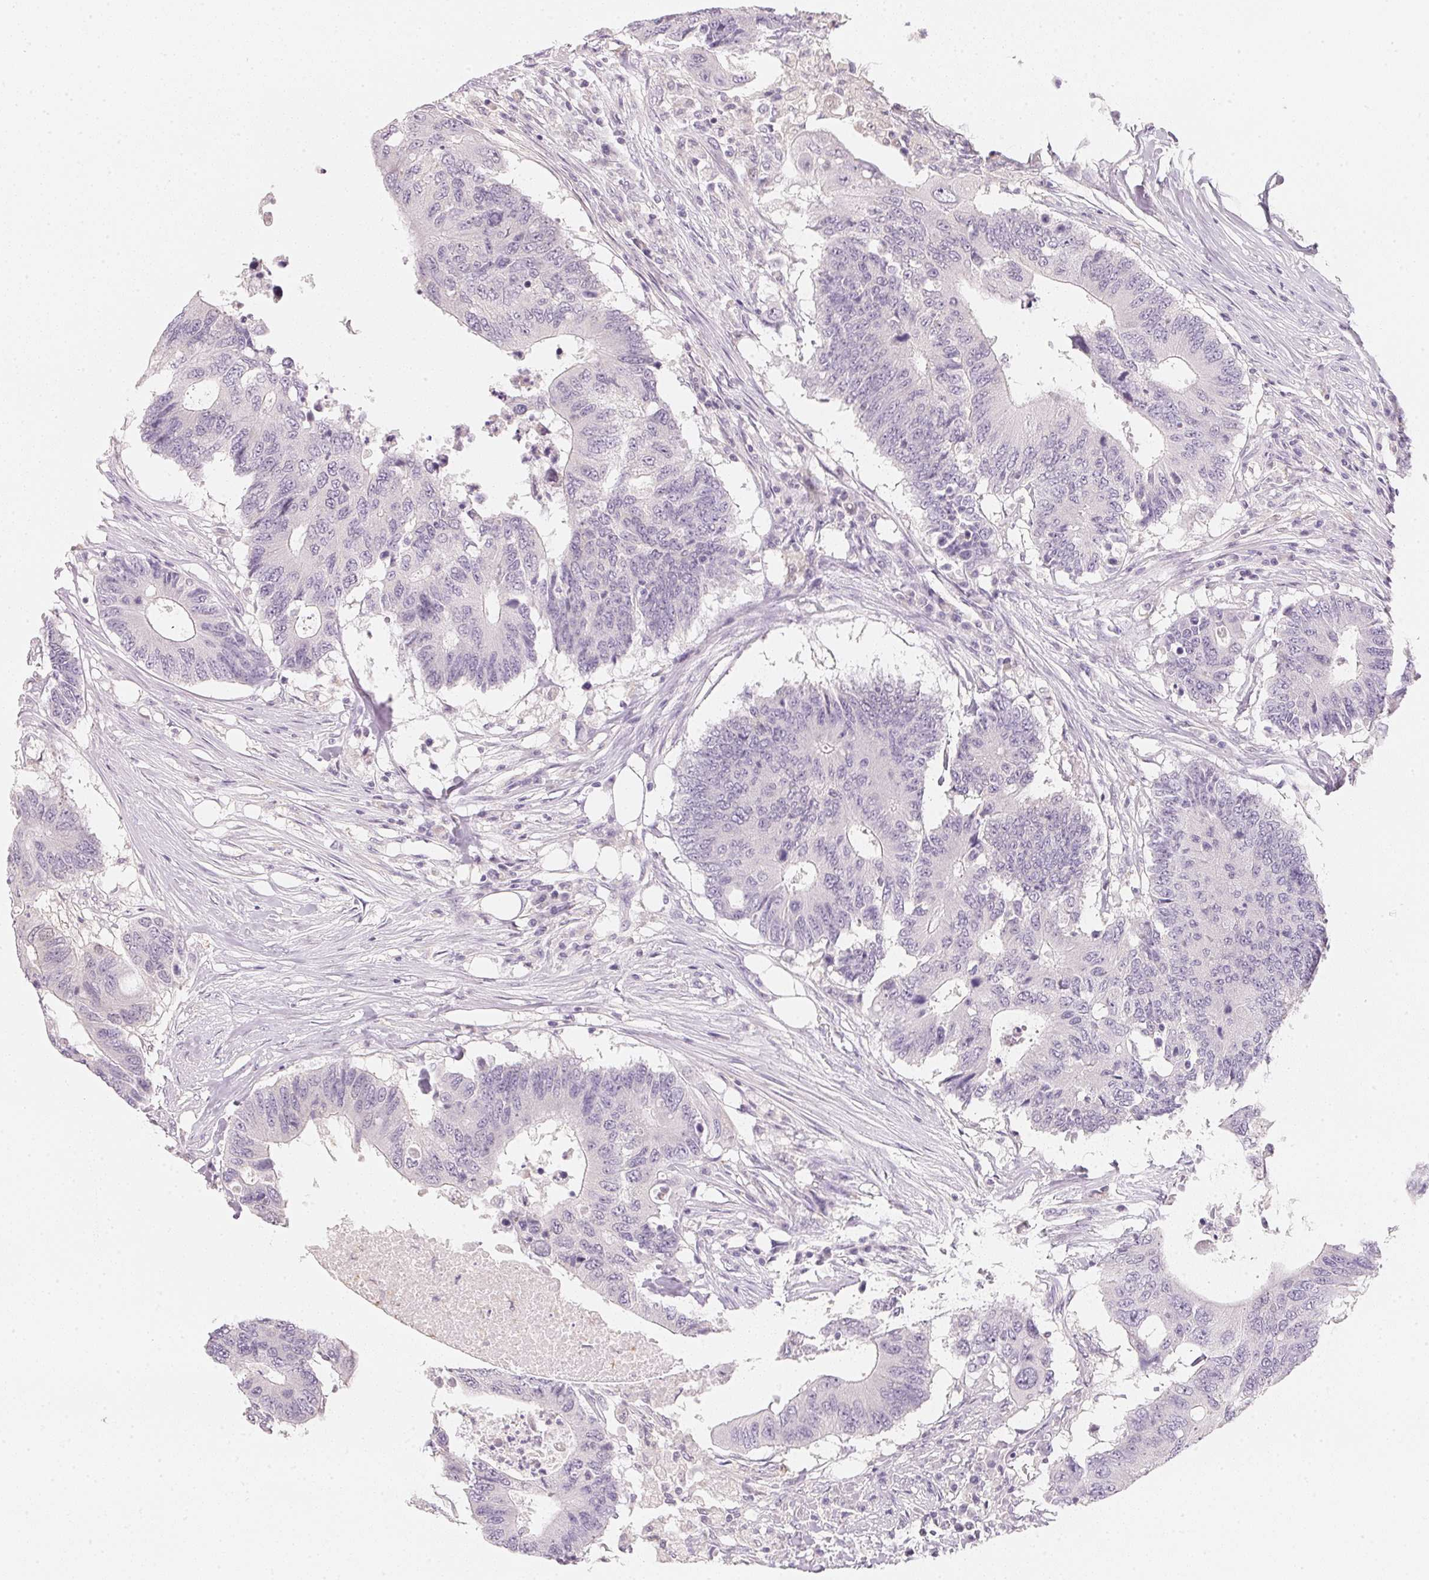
{"staining": {"intensity": "negative", "quantity": "none", "location": "none"}, "tissue": "colorectal cancer", "cell_type": "Tumor cells", "image_type": "cancer", "snomed": [{"axis": "morphology", "description": "Adenocarcinoma, NOS"}, {"axis": "topography", "description": "Colon"}], "caption": "Colorectal adenocarcinoma was stained to show a protein in brown. There is no significant positivity in tumor cells. (DAB immunohistochemistry (IHC) visualized using brightfield microscopy, high magnification).", "gene": "CFAP276", "patient": {"sex": "male", "age": 71}}